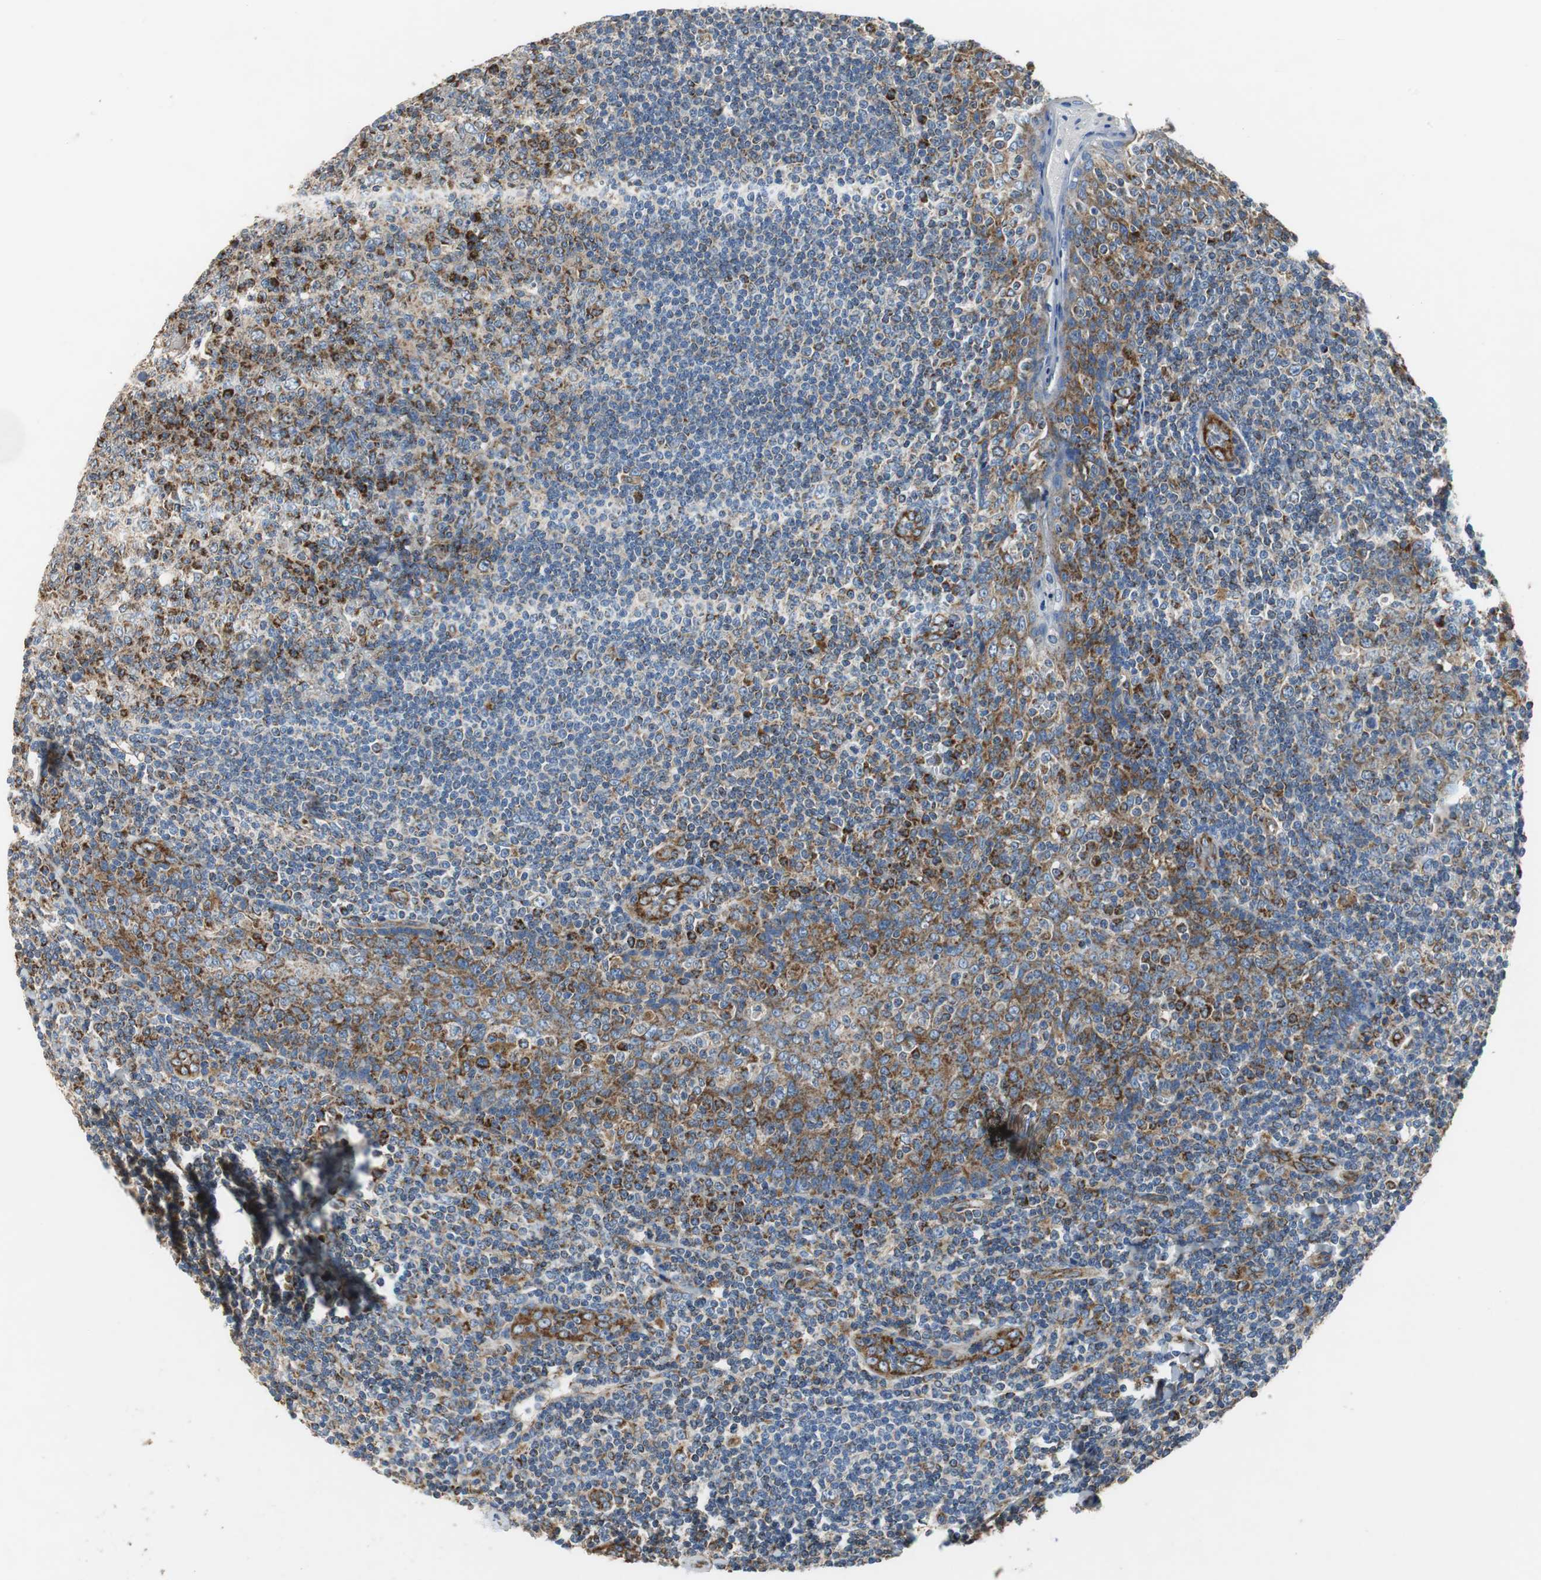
{"staining": {"intensity": "strong", "quantity": "25%-75%", "location": "cytoplasmic/membranous"}, "tissue": "tonsil", "cell_type": "Germinal center cells", "image_type": "normal", "snomed": [{"axis": "morphology", "description": "Normal tissue, NOS"}, {"axis": "topography", "description": "Tonsil"}], "caption": "Immunohistochemistry (IHC) (DAB) staining of benign human tonsil shows strong cytoplasmic/membranous protein positivity in approximately 25%-75% of germinal center cells.", "gene": "GSTK1", "patient": {"sex": "male", "age": 31}}